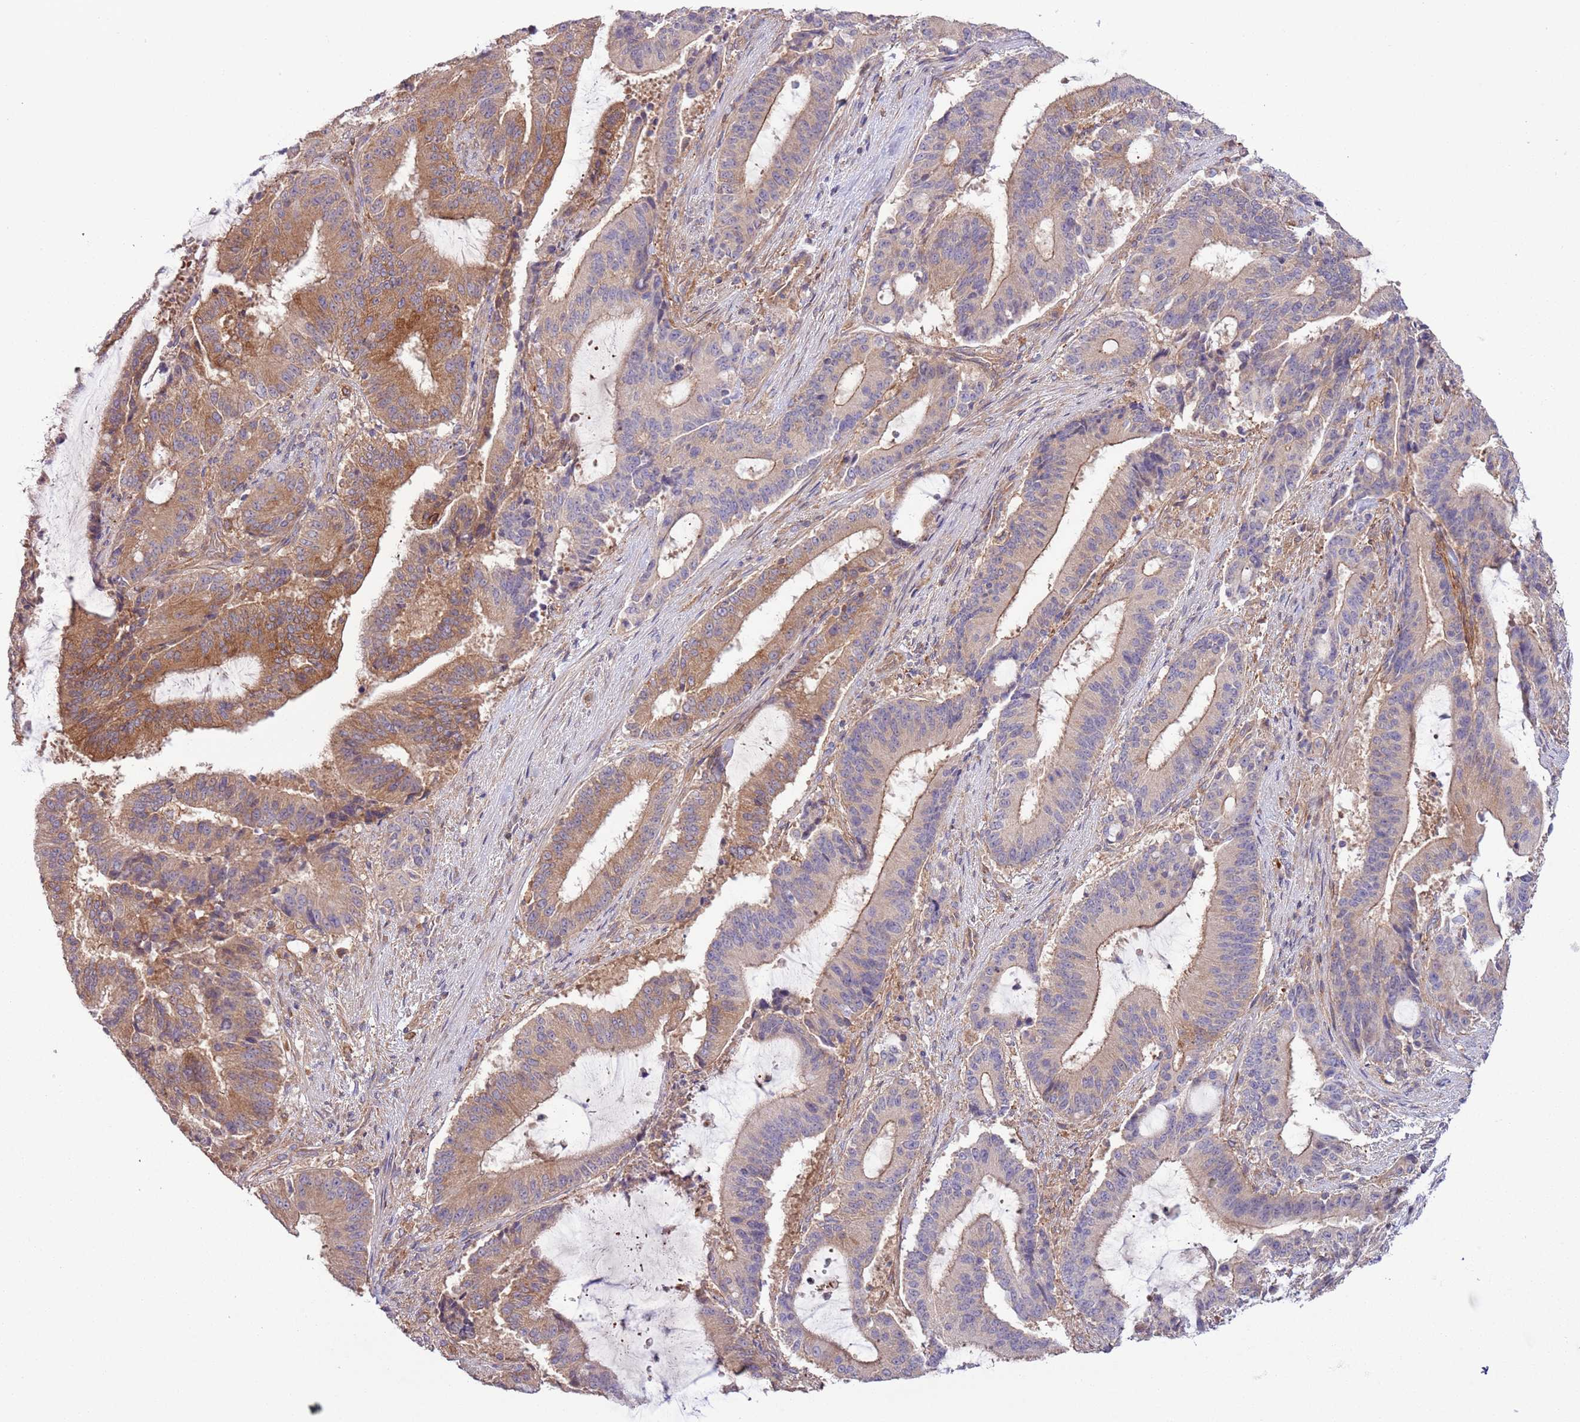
{"staining": {"intensity": "moderate", "quantity": "25%-75%", "location": "cytoplasmic/membranous"}, "tissue": "liver cancer", "cell_type": "Tumor cells", "image_type": "cancer", "snomed": [{"axis": "morphology", "description": "Normal tissue, NOS"}, {"axis": "morphology", "description": "Cholangiocarcinoma"}, {"axis": "topography", "description": "Liver"}, {"axis": "topography", "description": "Peripheral nerve tissue"}], "caption": "Liver cholangiocarcinoma stained with a protein marker reveals moderate staining in tumor cells.", "gene": "LPIN2", "patient": {"sex": "female", "age": 73}}